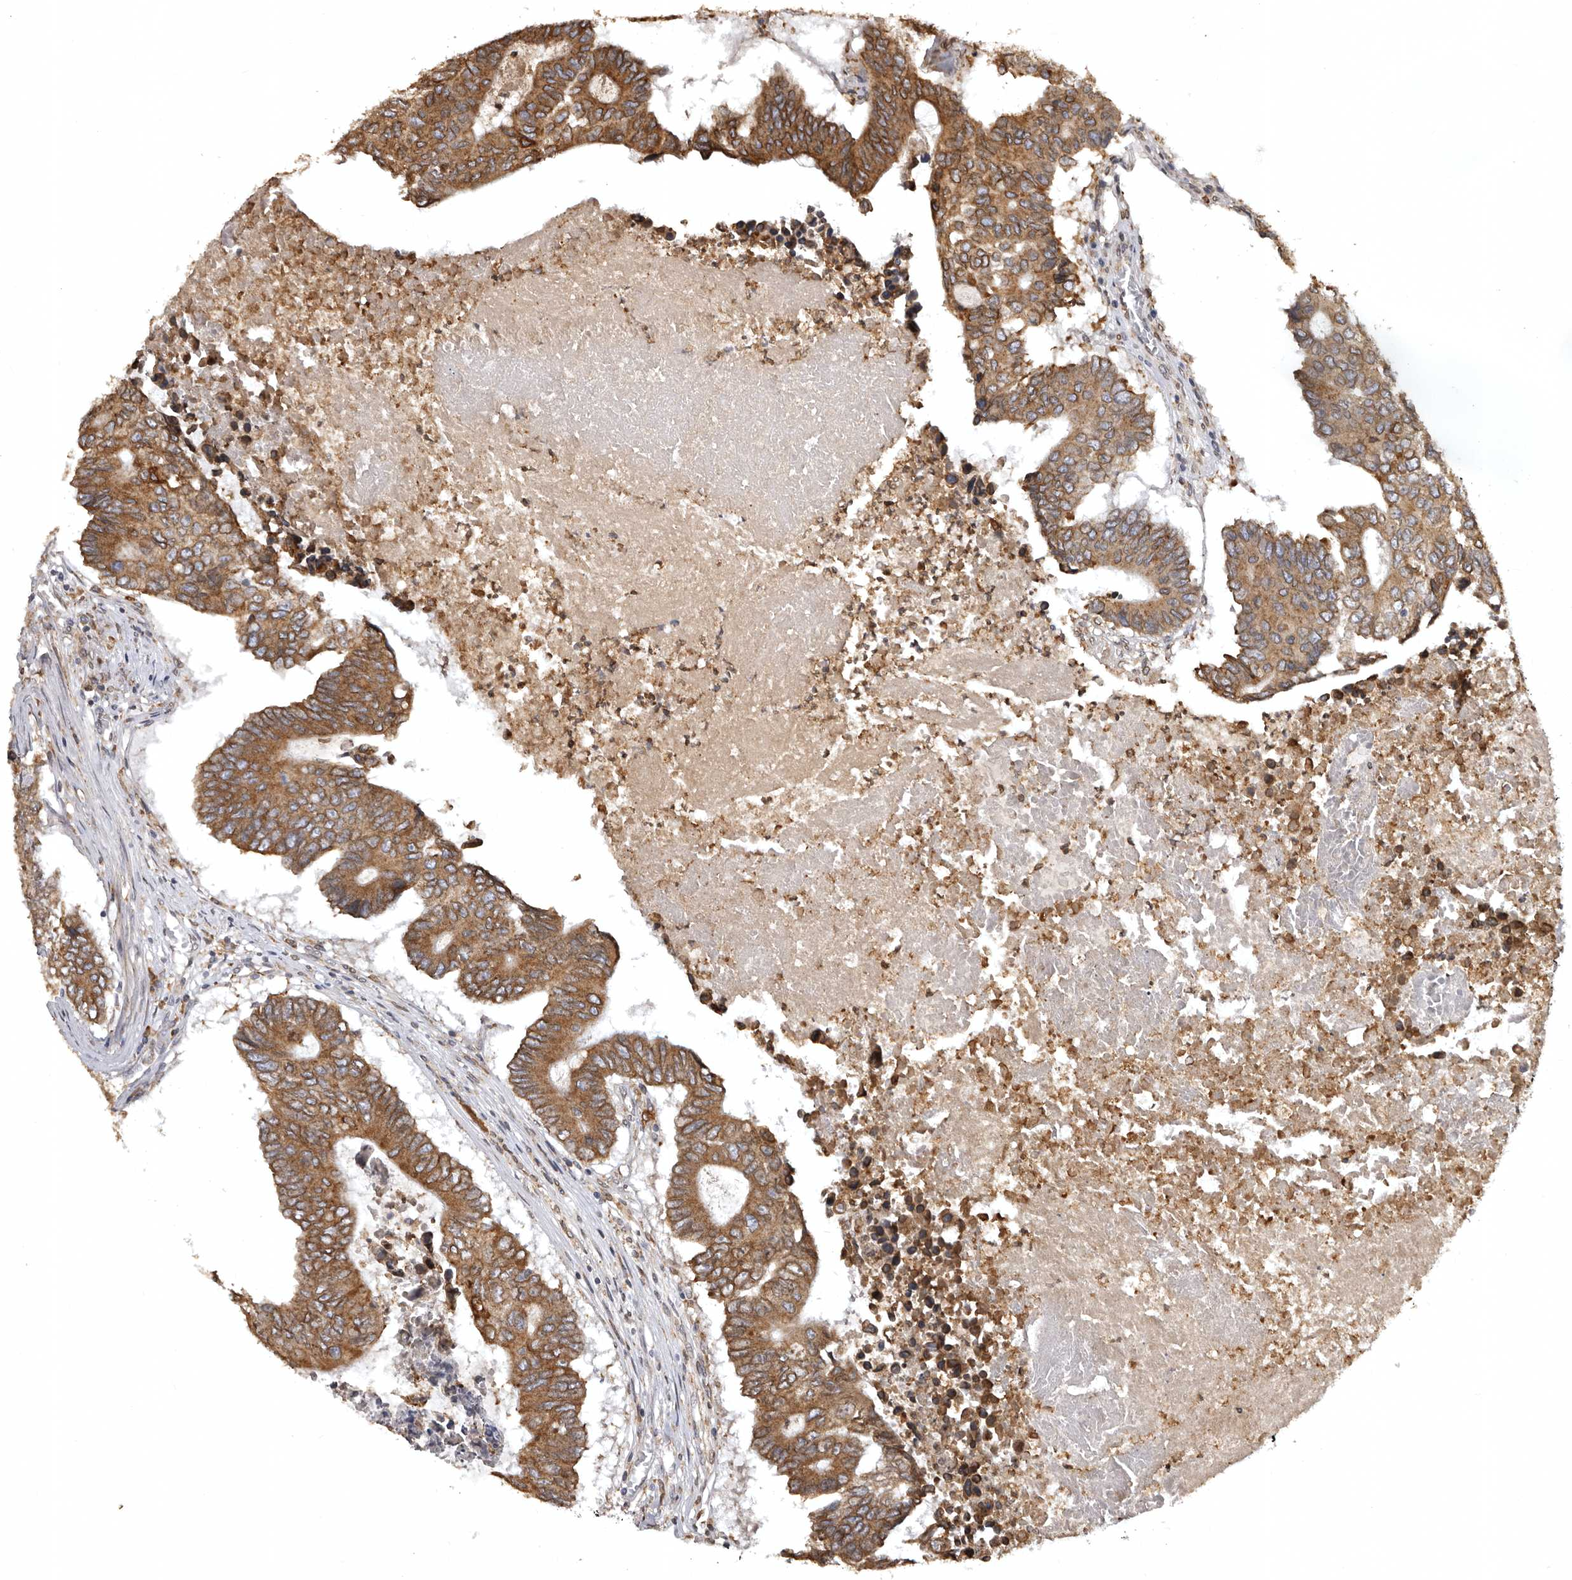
{"staining": {"intensity": "moderate", "quantity": ">75%", "location": "cytoplasmic/membranous"}, "tissue": "colorectal cancer", "cell_type": "Tumor cells", "image_type": "cancer", "snomed": [{"axis": "morphology", "description": "Adenocarcinoma, NOS"}, {"axis": "topography", "description": "Colon"}], "caption": "Approximately >75% of tumor cells in colorectal cancer (adenocarcinoma) display moderate cytoplasmic/membranous protein expression as visualized by brown immunohistochemical staining.", "gene": "INKA2", "patient": {"sex": "male", "age": 87}}